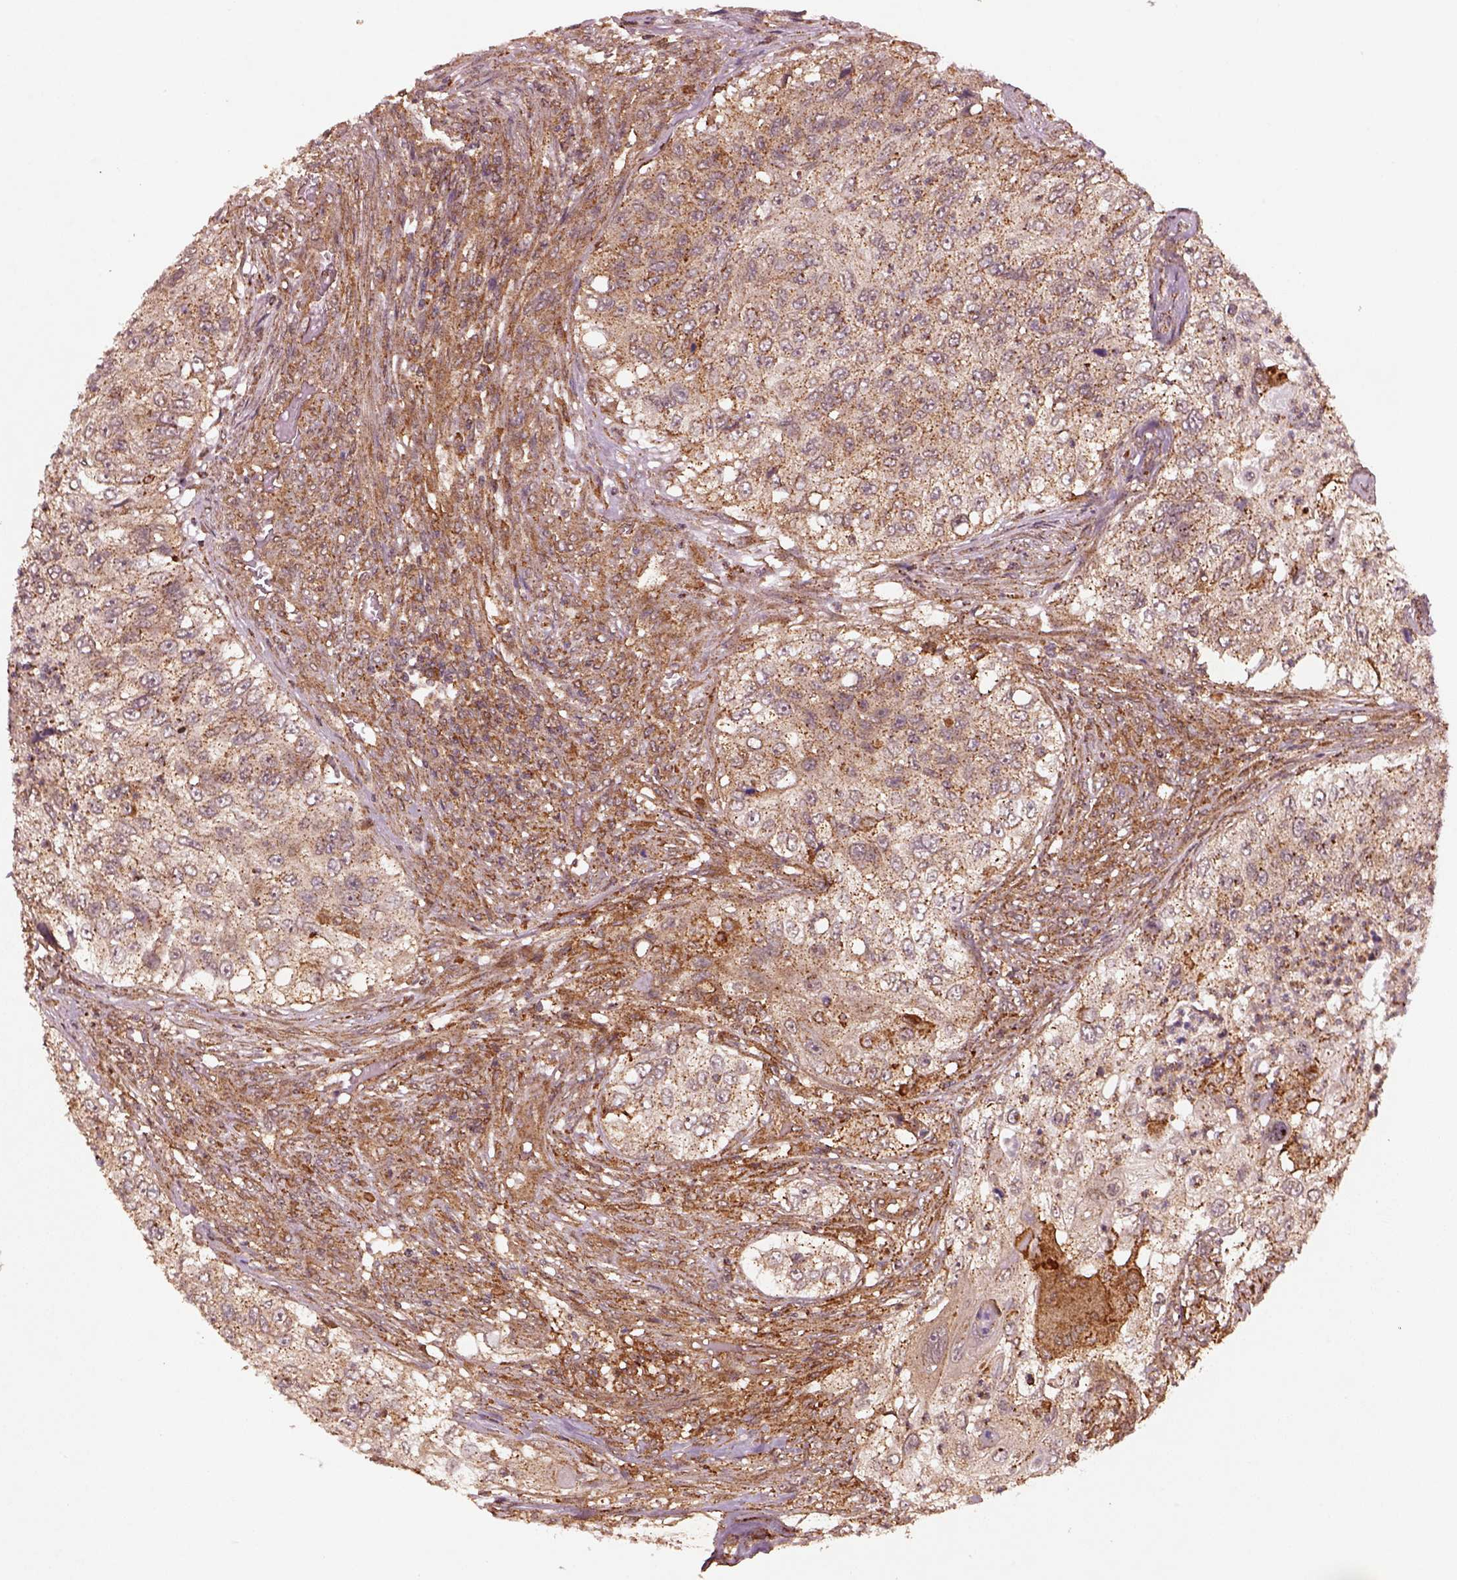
{"staining": {"intensity": "moderate", "quantity": "25%-75%", "location": "cytoplasmic/membranous"}, "tissue": "urothelial cancer", "cell_type": "Tumor cells", "image_type": "cancer", "snomed": [{"axis": "morphology", "description": "Urothelial carcinoma, High grade"}, {"axis": "topography", "description": "Urinary bladder"}], "caption": "Tumor cells show medium levels of moderate cytoplasmic/membranous expression in about 25%-75% of cells in urothelial cancer.", "gene": "WASHC2A", "patient": {"sex": "female", "age": 60}}